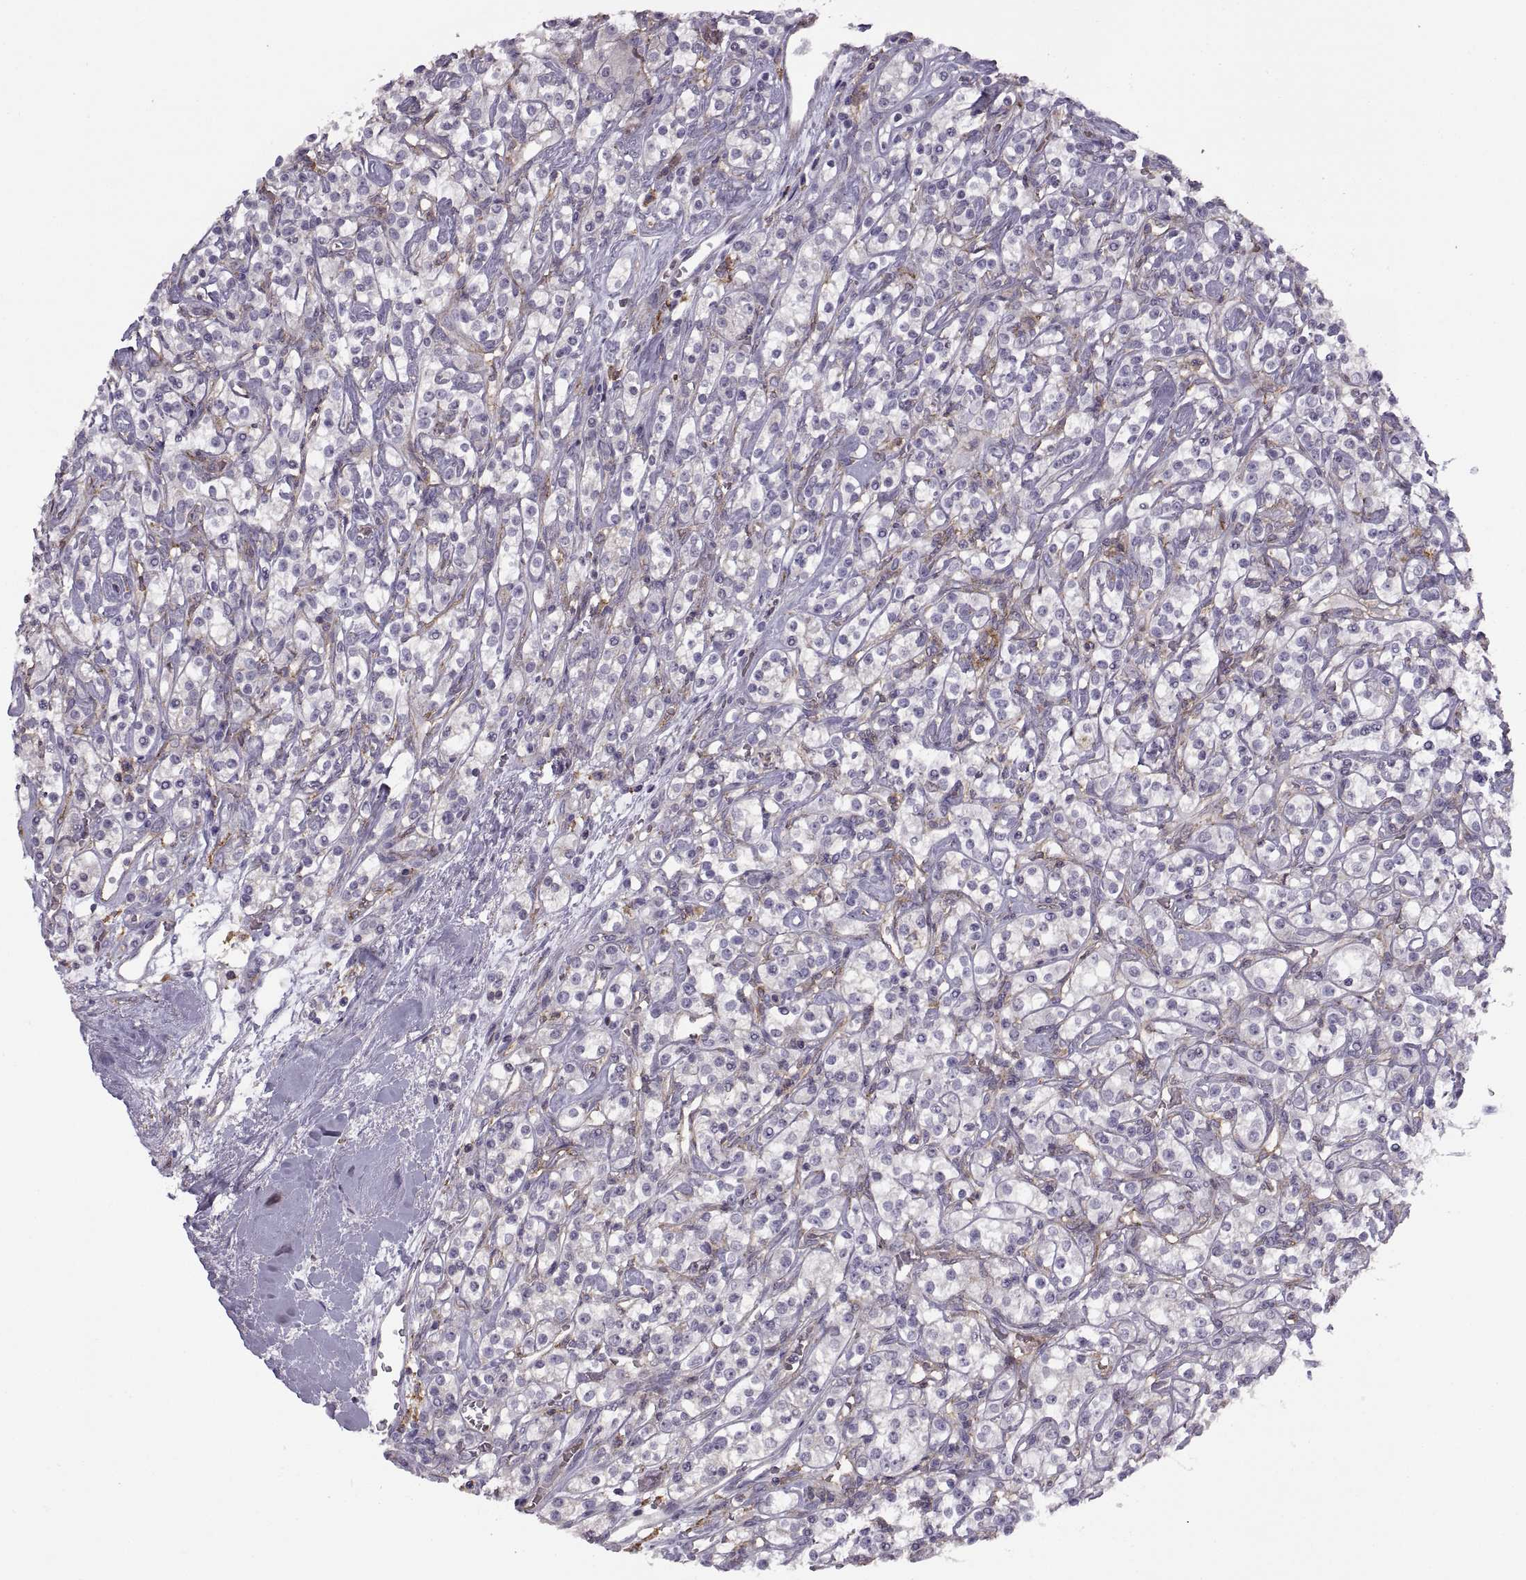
{"staining": {"intensity": "negative", "quantity": "none", "location": "none"}, "tissue": "renal cancer", "cell_type": "Tumor cells", "image_type": "cancer", "snomed": [{"axis": "morphology", "description": "Adenocarcinoma, NOS"}, {"axis": "topography", "description": "Kidney"}], "caption": "Histopathology image shows no significant protein positivity in tumor cells of renal cancer. (DAB immunohistochemistry (IHC) with hematoxylin counter stain).", "gene": "RALB", "patient": {"sex": "male", "age": 77}}